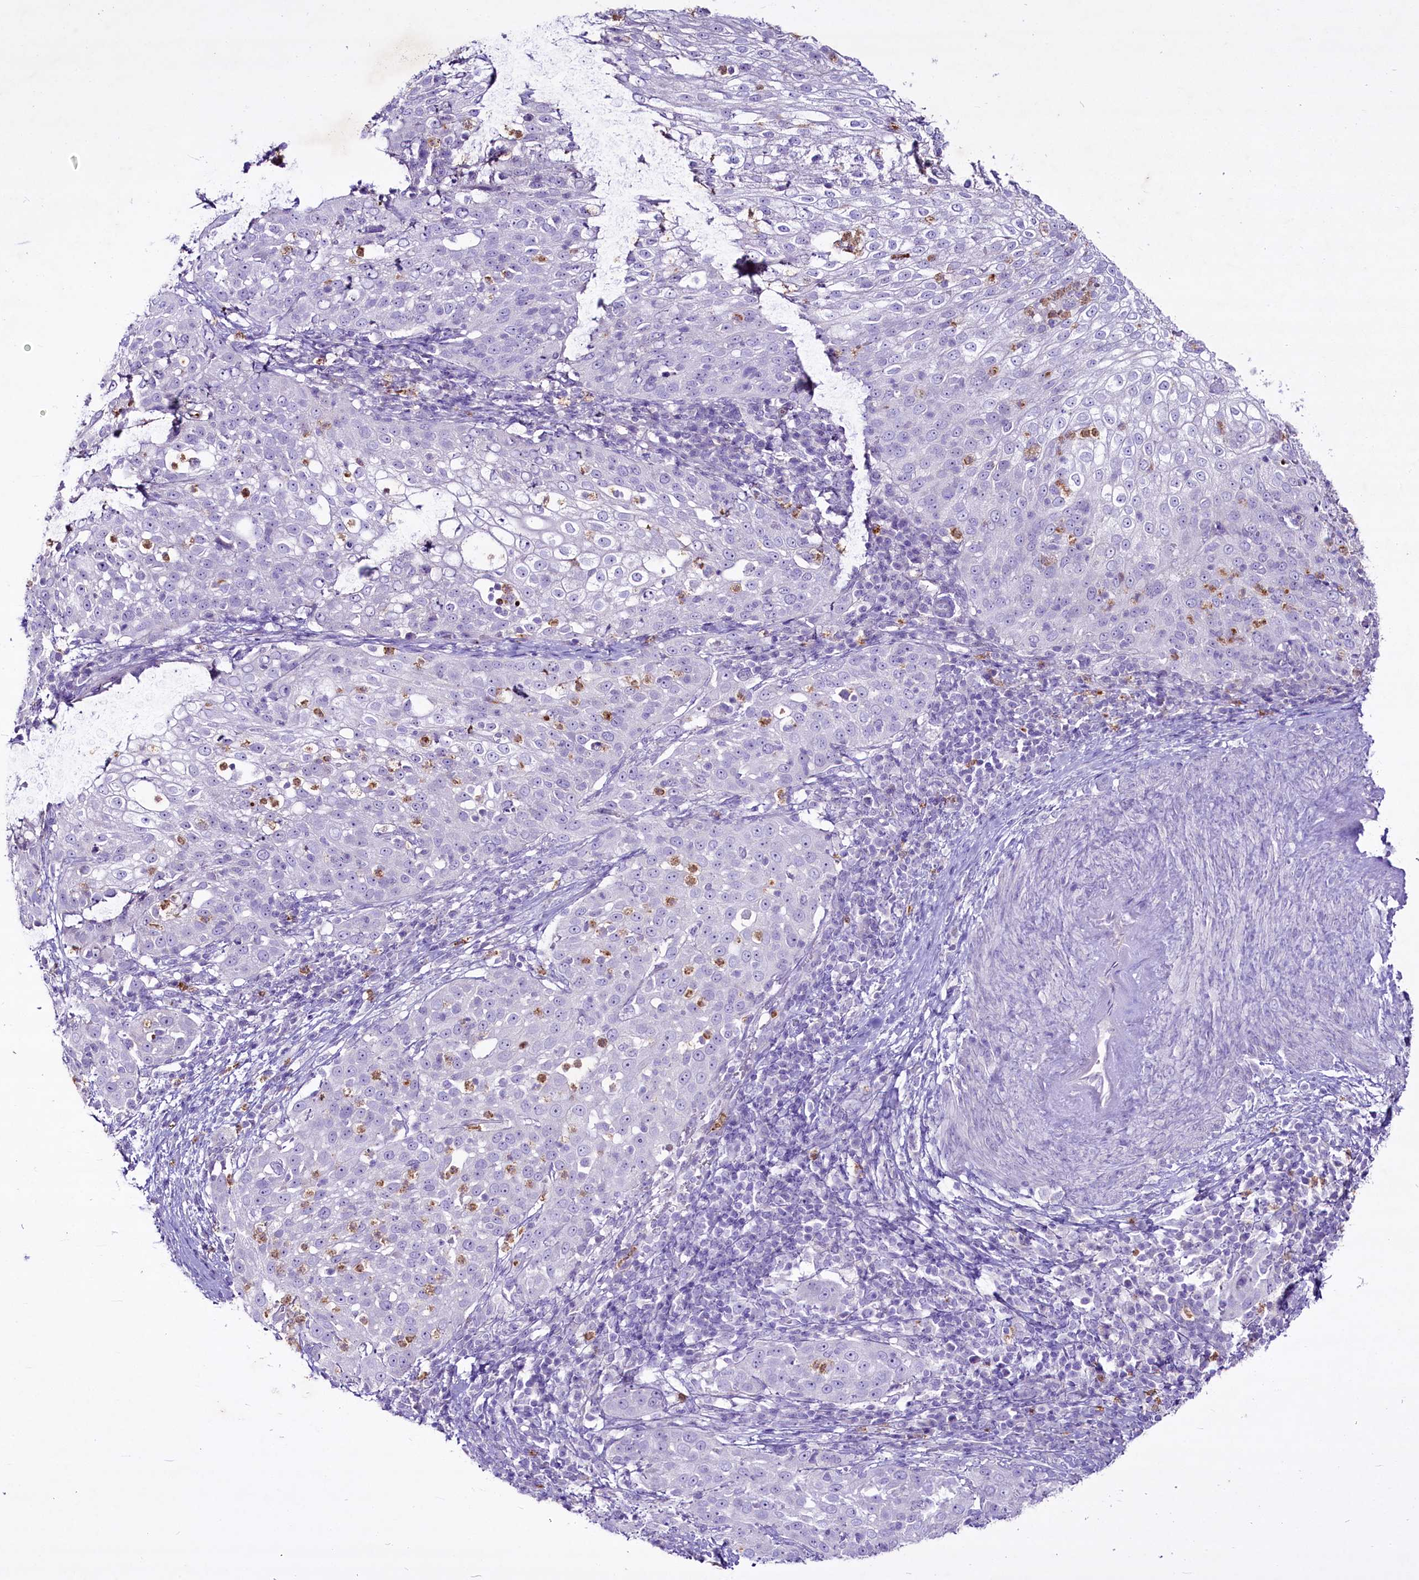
{"staining": {"intensity": "negative", "quantity": "none", "location": "none"}, "tissue": "cervical cancer", "cell_type": "Tumor cells", "image_type": "cancer", "snomed": [{"axis": "morphology", "description": "Squamous cell carcinoma, NOS"}, {"axis": "topography", "description": "Cervix"}], "caption": "Squamous cell carcinoma (cervical) was stained to show a protein in brown. There is no significant staining in tumor cells.", "gene": "FAM209B", "patient": {"sex": "female", "age": 57}}